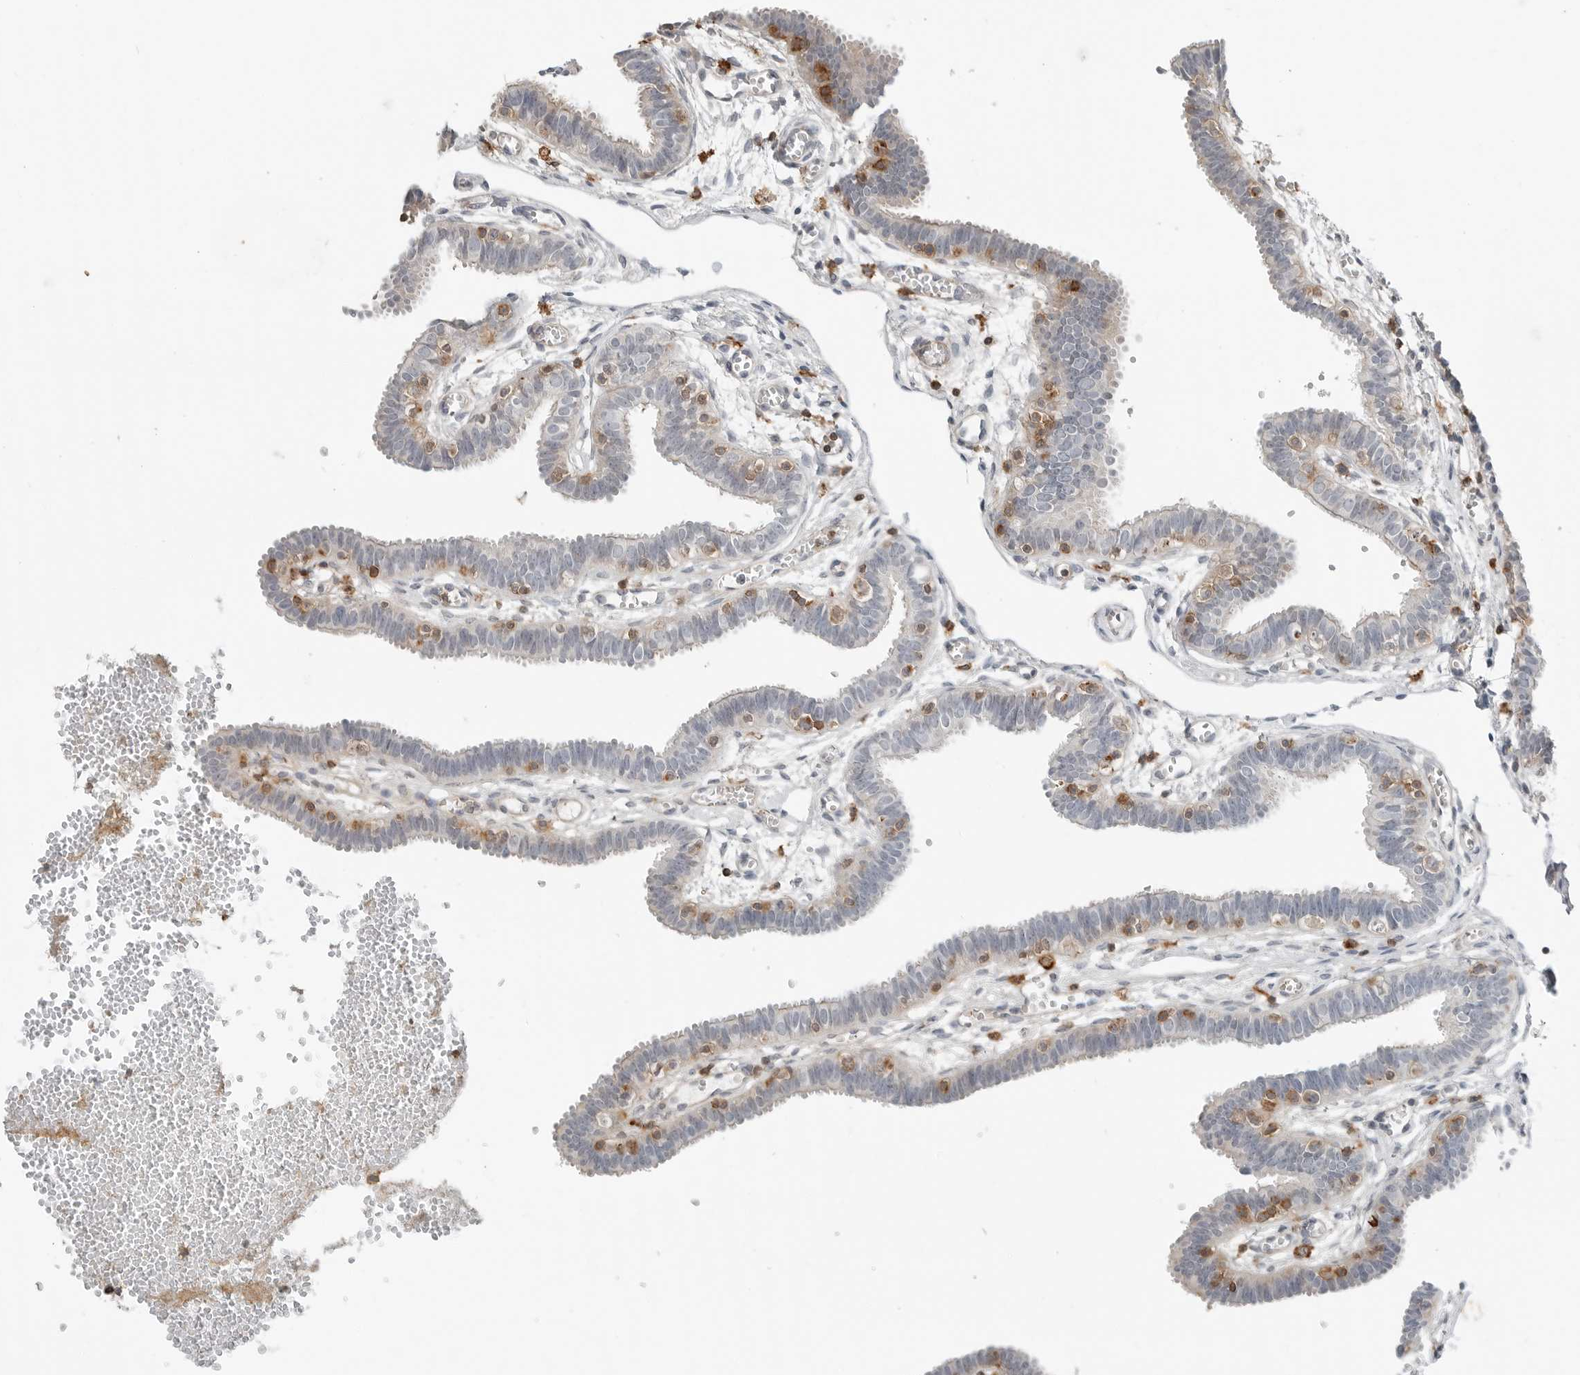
{"staining": {"intensity": "negative", "quantity": "none", "location": "none"}, "tissue": "fallopian tube", "cell_type": "Glandular cells", "image_type": "normal", "snomed": [{"axis": "morphology", "description": "Normal tissue, NOS"}, {"axis": "topography", "description": "Fallopian tube"}, {"axis": "topography", "description": "Placenta"}], "caption": "Immunohistochemistry image of unremarkable fallopian tube: fallopian tube stained with DAB (3,3'-diaminobenzidine) displays no significant protein staining in glandular cells.", "gene": "LEFTY2", "patient": {"sex": "female", "age": 32}}